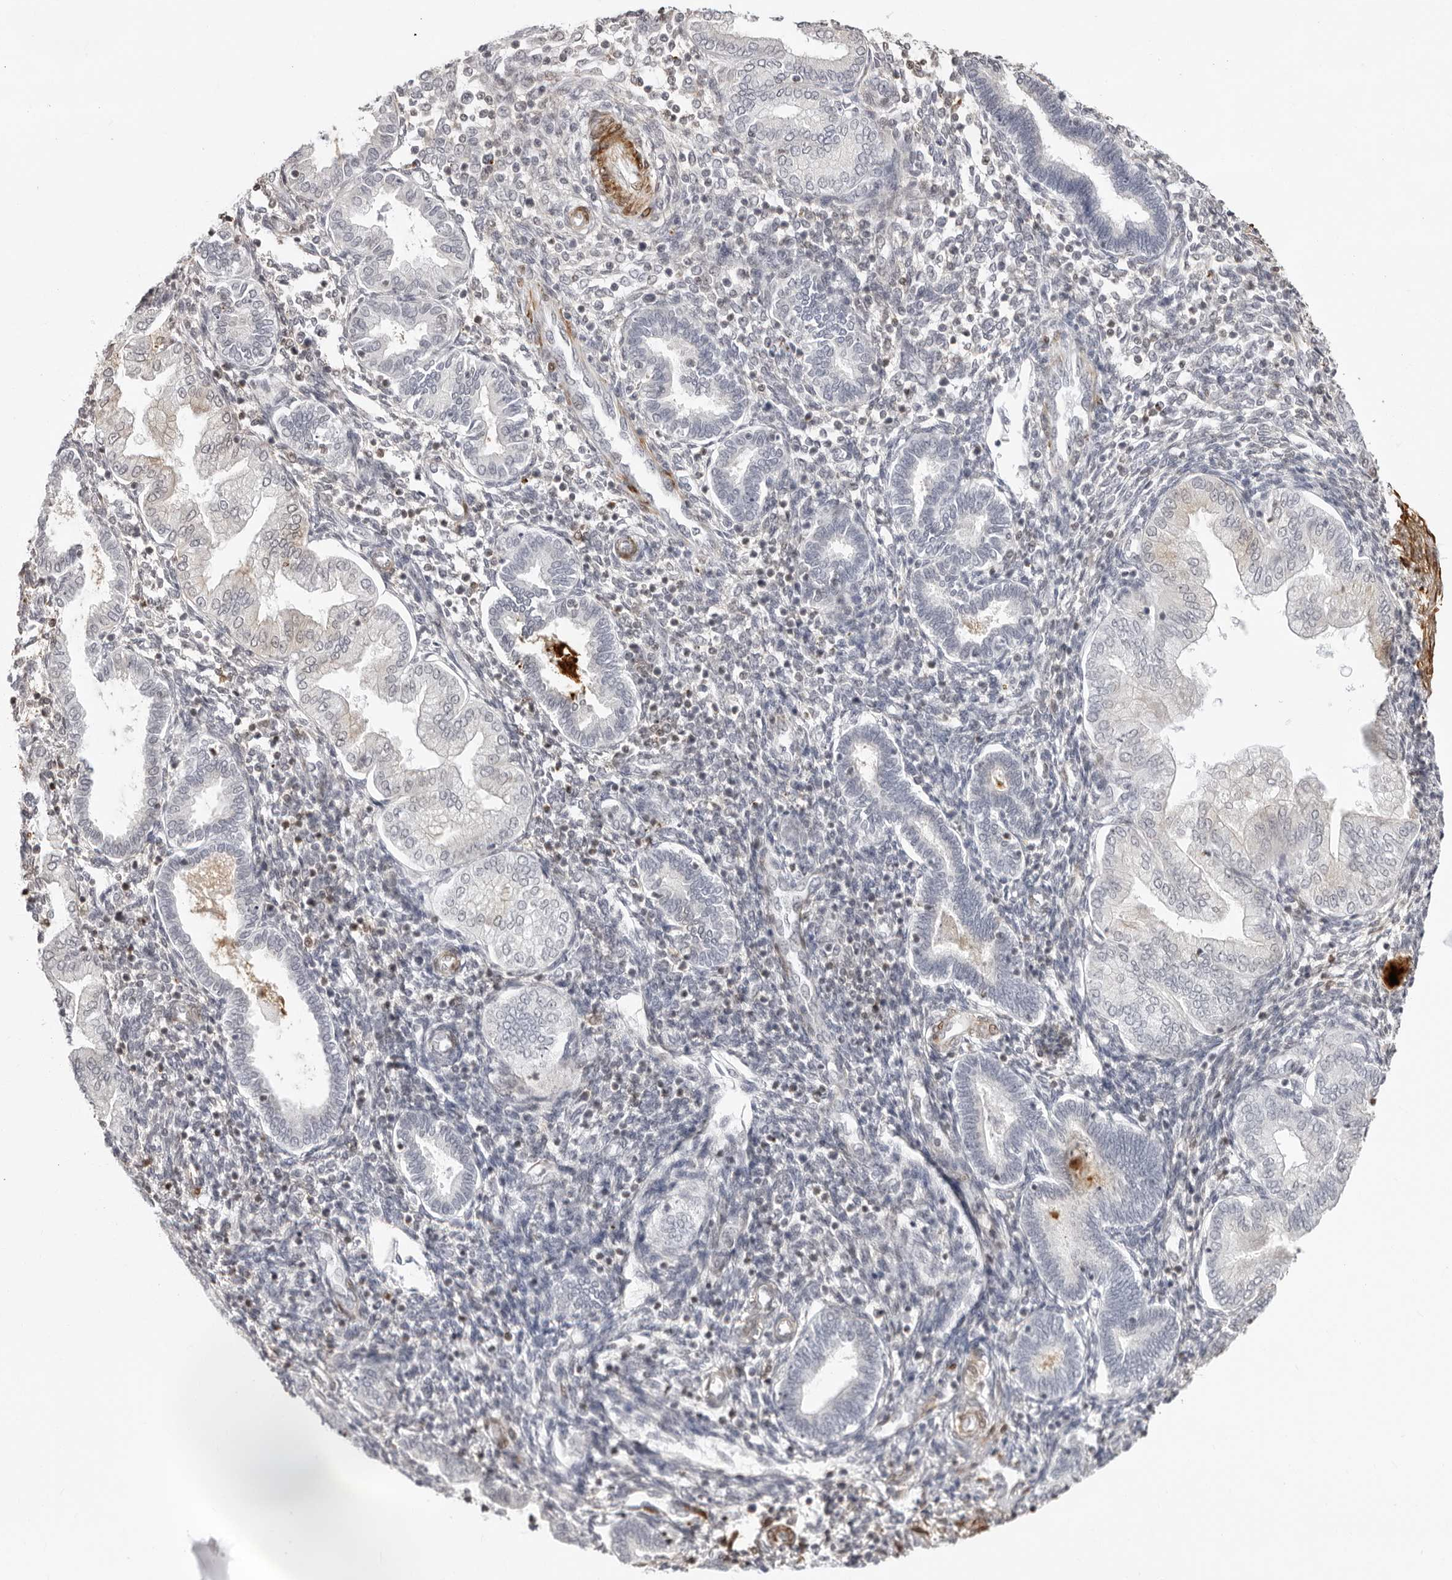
{"staining": {"intensity": "negative", "quantity": "none", "location": "none"}, "tissue": "endometrium", "cell_type": "Cells in endometrial stroma", "image_type": "normal", "snomed": [{"axis": "morphology", "description": "Normal tissue, NOS"}, {"axis": "topography", "description": "Endometrium"}], "caption": "There is no significant positivity in cells in endometrial stroma of endometrium.", "gene": "UNK", "patient": {"sex": "female", "age": 53}}